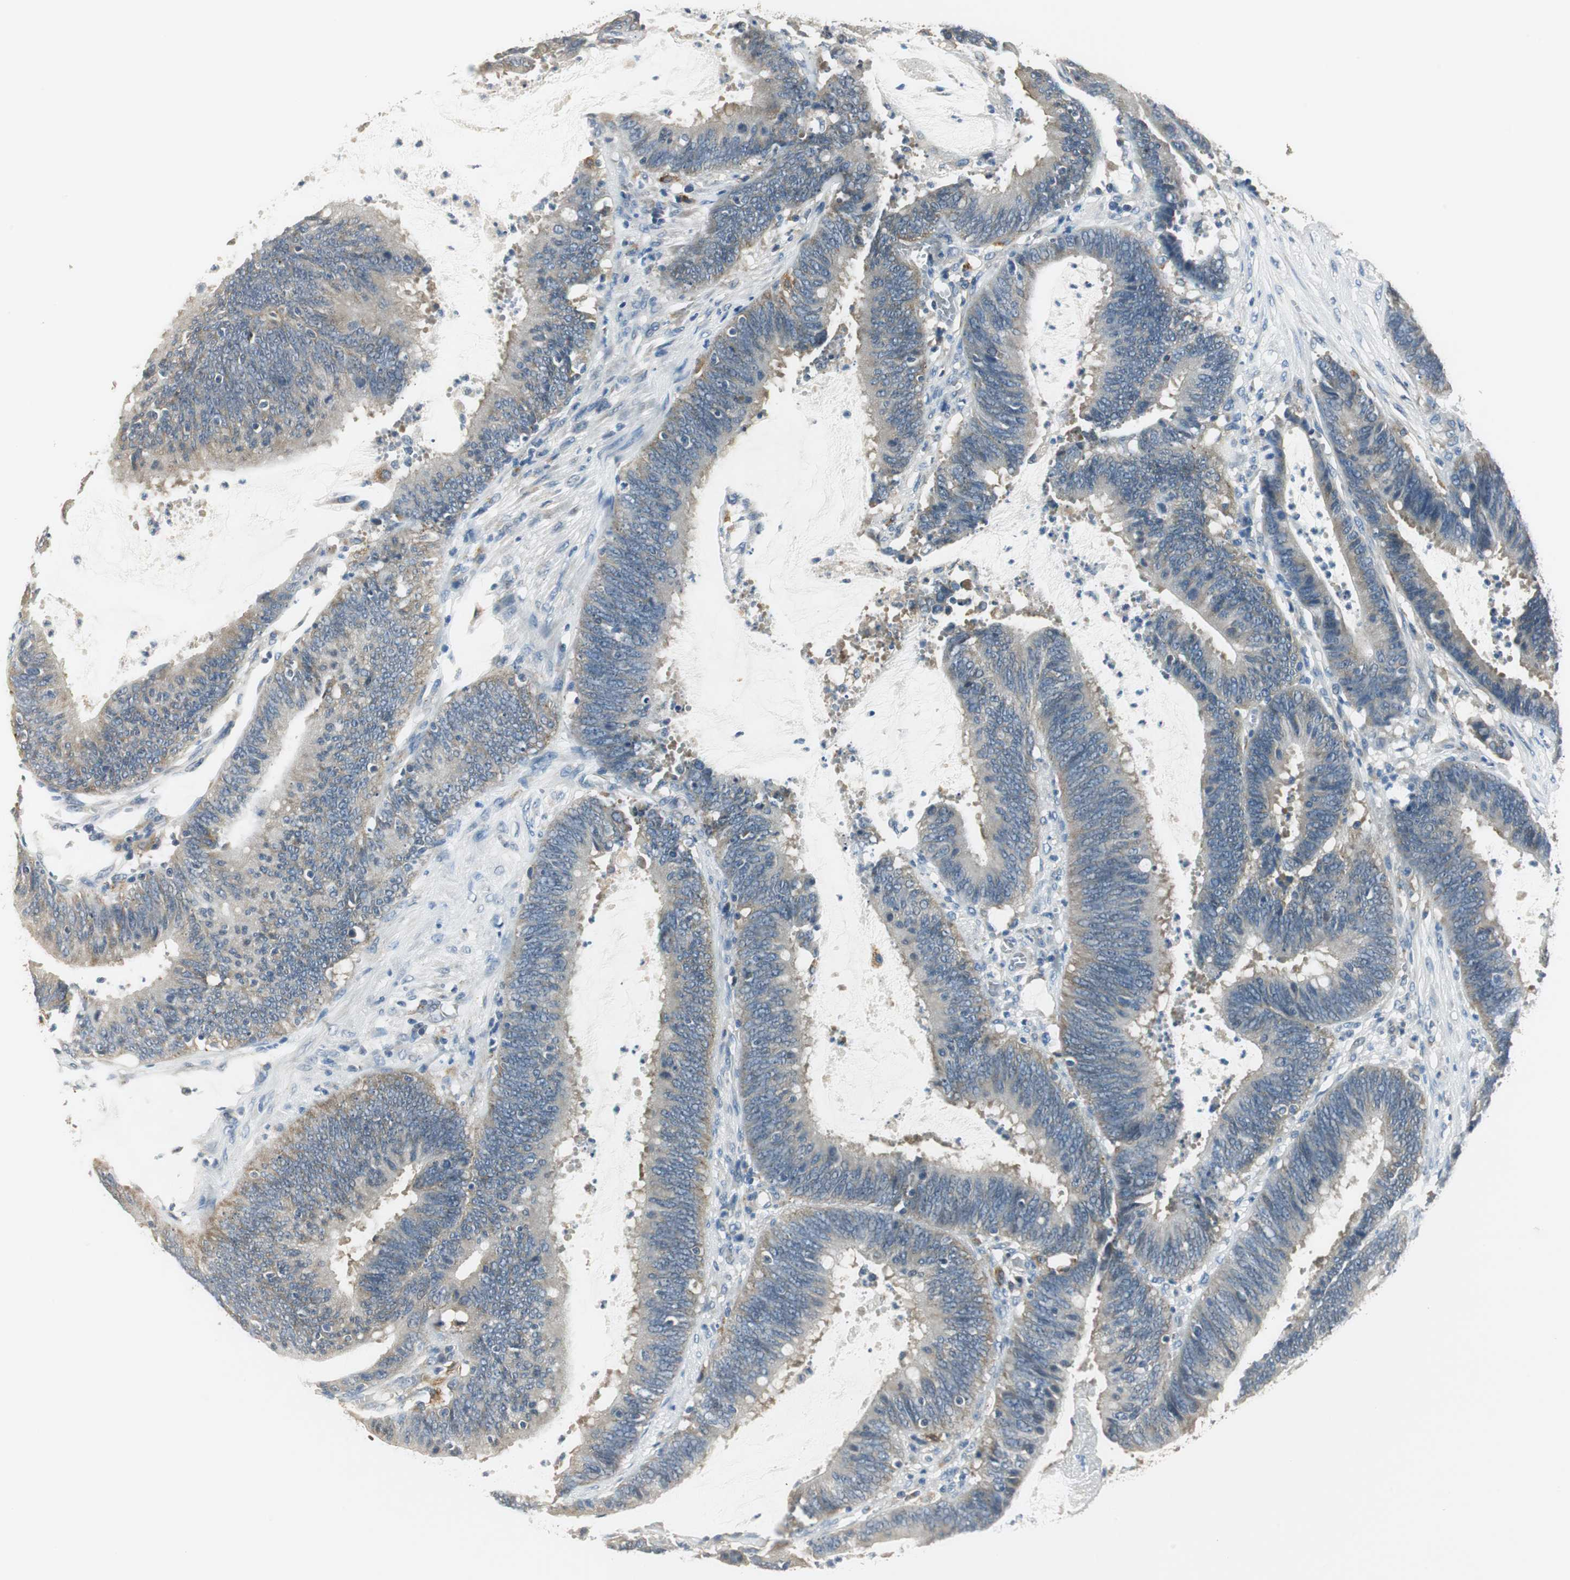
{"staining": {"intensity": "weak", "quantity": "25%-75%", "location": "cytoplasmic/membranous"}, "tissue": "colorectal cancer", "cell_type": "Tumor cells", "image_type": "cancer", "snomed": [{"axis": "morphology", "description": "Adenocarcinoma, NOS"}, {"axis": "topography", "description": "Rectum"}], "caption": "Approximately 25%-75% of tumor cells in adenocarcinoma (colorectal) demonstrate weak cytoplasmic/membranous protein staining as visualized by brown immunohistochemical staining.", "gene": "NIT1", "patient": {"sex": "female", "age": 66}}